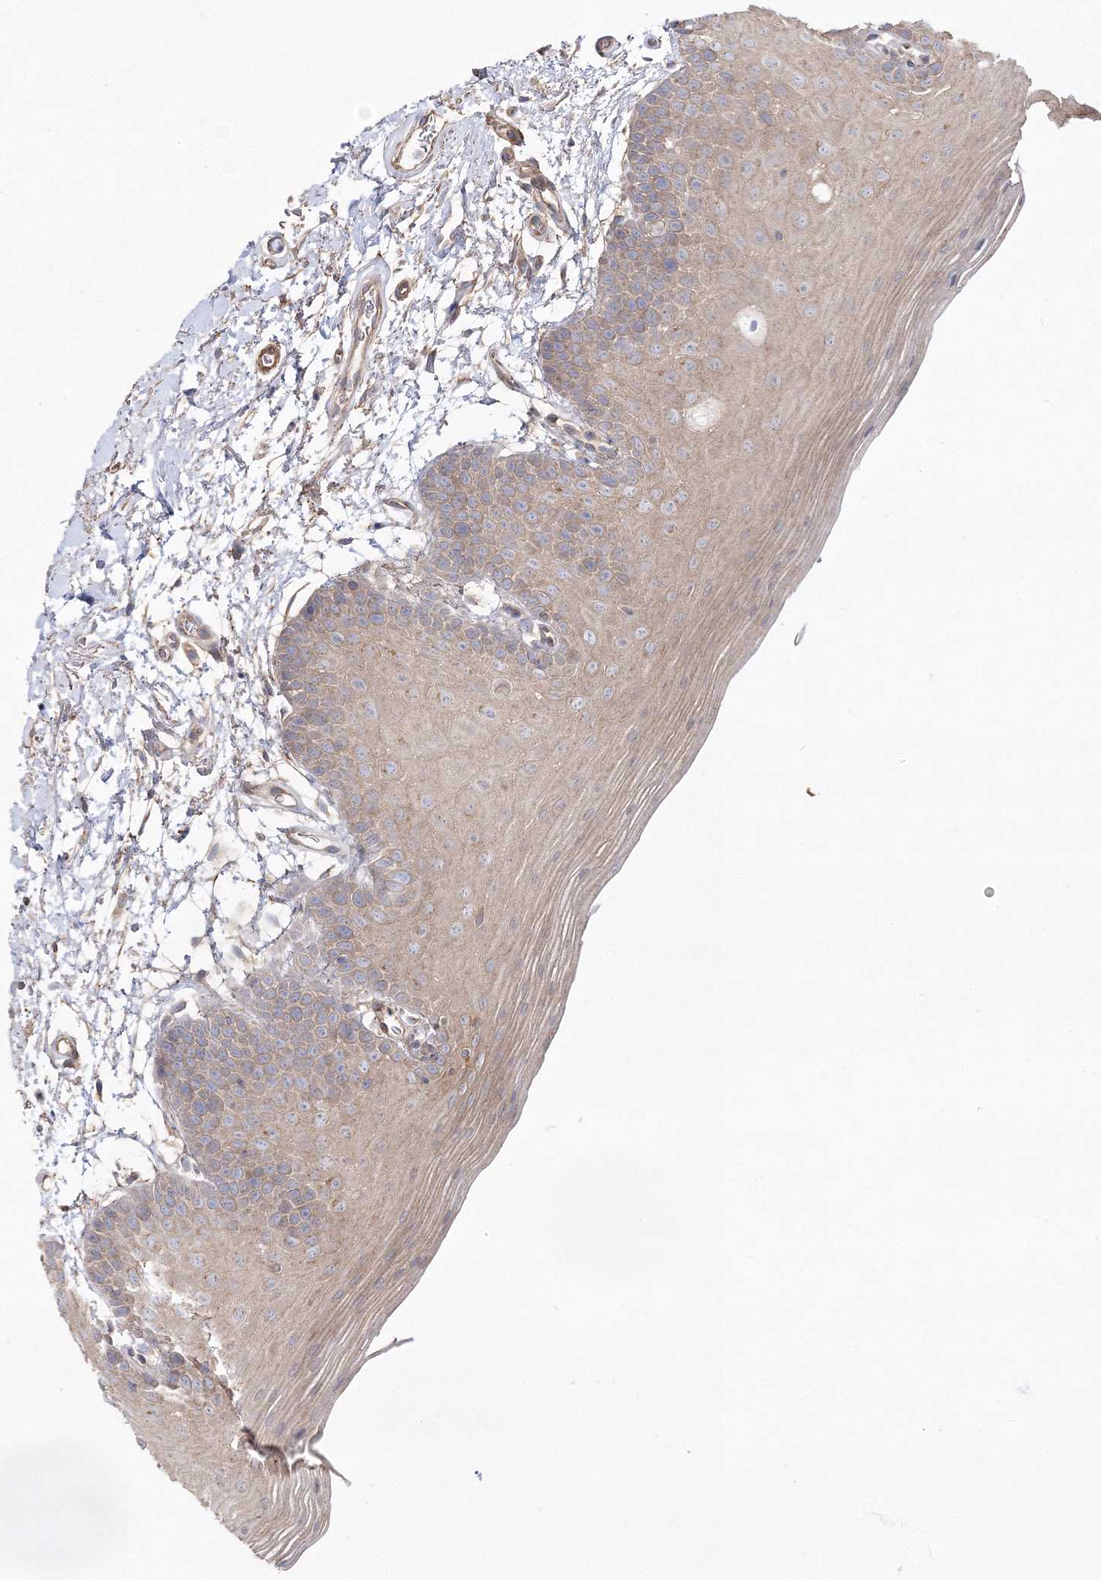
{"staining": {"intensity": "weak", "quantity": "25%-75%", "location": "cytoplasmic/membranous"}, "tissue": "oral mucosa", "cell_type": "Squamous epithelial cells", "image_type": "normal", "snomed": [{"axis": "morphology", "description": "Normal tissue, NOS"}, {"axis": "topography", "description": "Oral tissue"}], "caption": "About 25%-75% of squamous epithelial cells in unremarkable oral mucosa reveal weak cytoplasmic/membranous protein staining as visualized by brown immunohistochemical staining.", "gene": "ZSWIM6", "patient": {"sex": "male", "age": 62}}